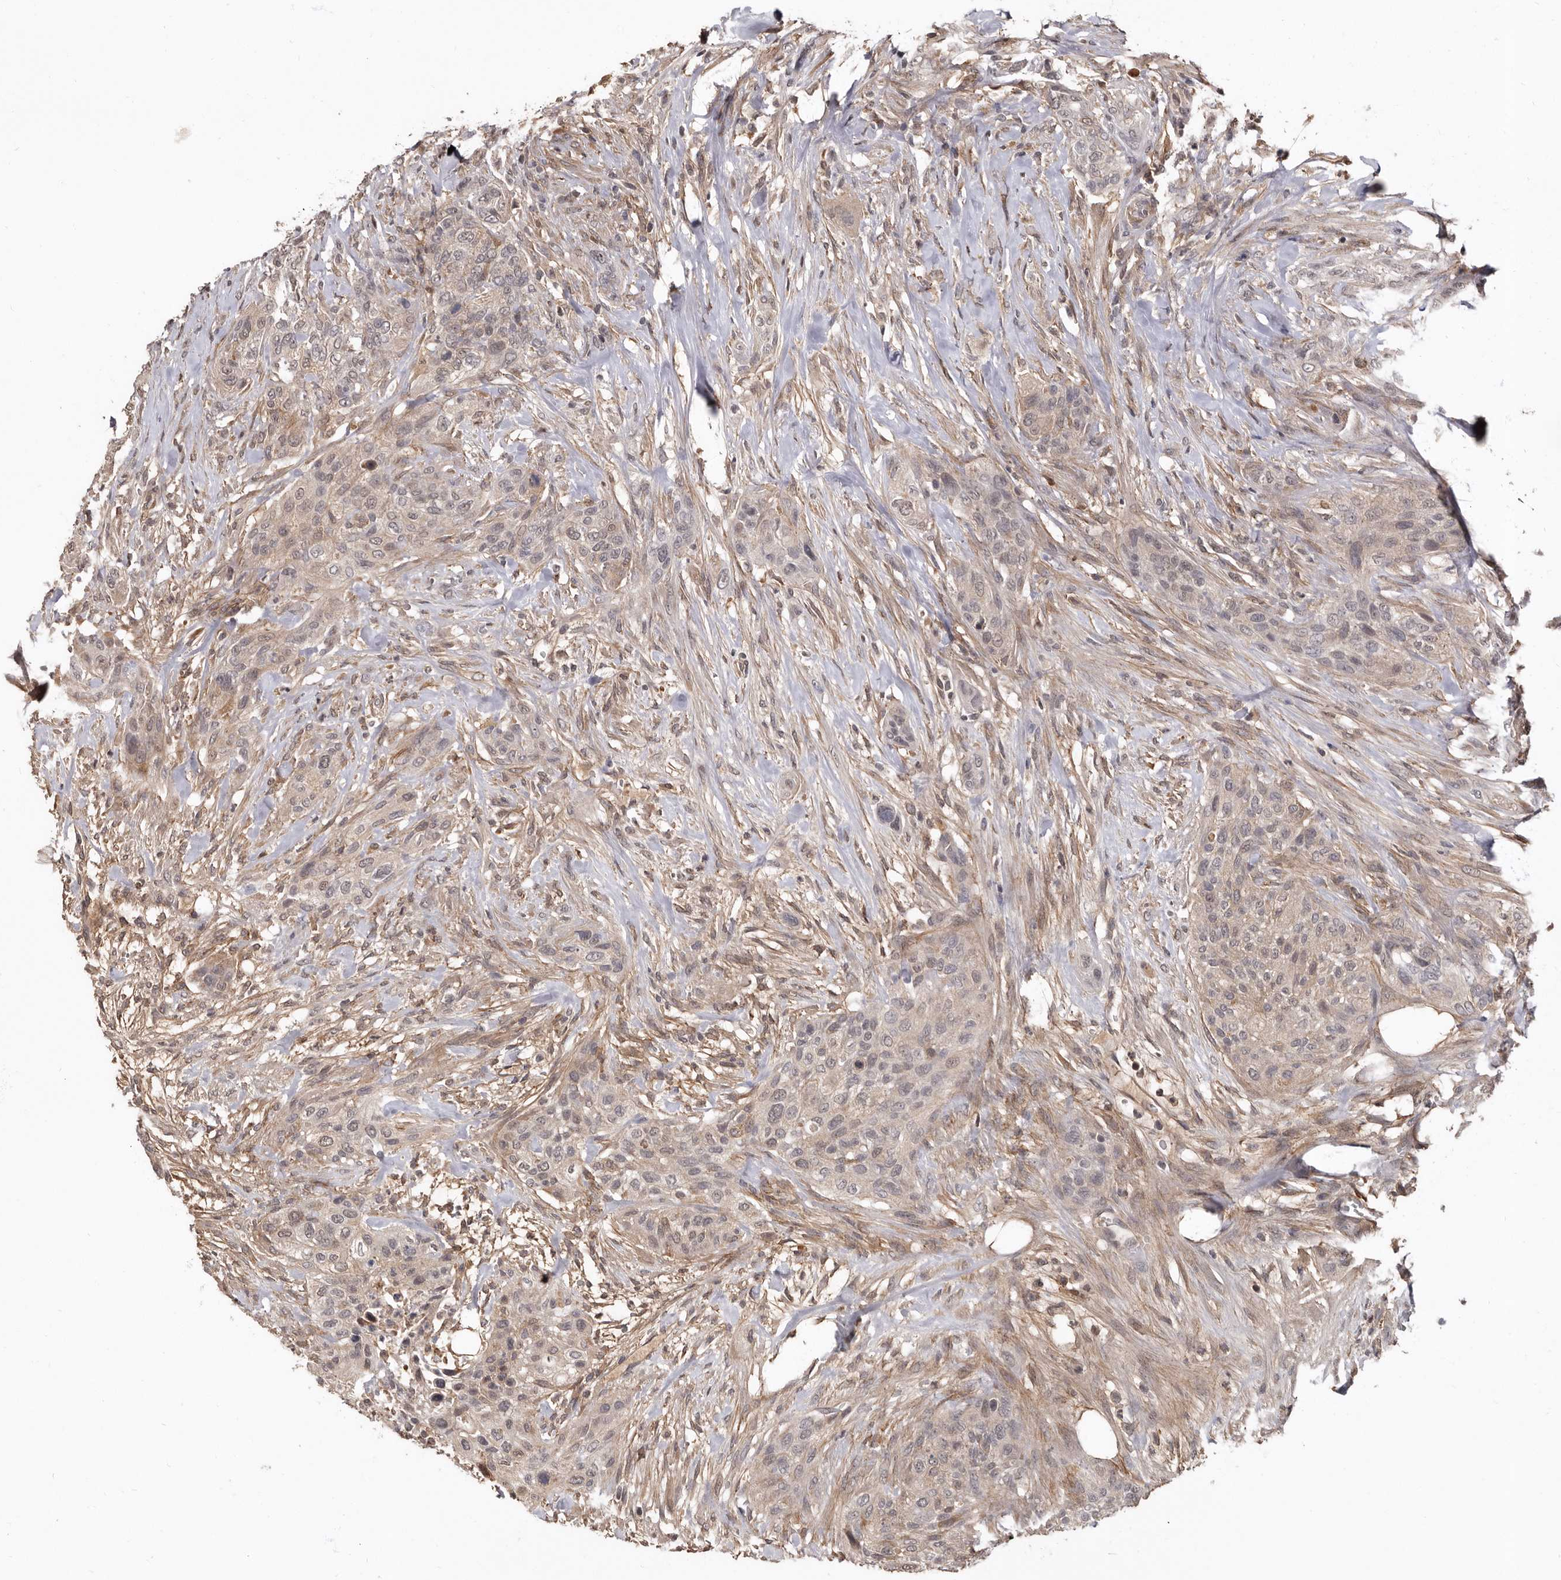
{"staining": {"intensity": "weak", "quantity": ">75%", "location": "cytoplasmic/membranous"}, "tissue": "urothelial cancer", "cell_type": "Tumor cells", "image_type": "cancer", "snomed": [{"axis": "morphology", "description": "Urothelial carcinoma, High grade"}, {"axis": "topography", "description": "Urinary bladder"}], "caption": "IHC histopathology image of human urothelial cancer stained for a protein (brown), which shows low levels of weak cytoplasmic/membranous expression in about >75% of tumor cells.", "gene": "LRGUK", "patient": {"sex": "male", "age": 35}}